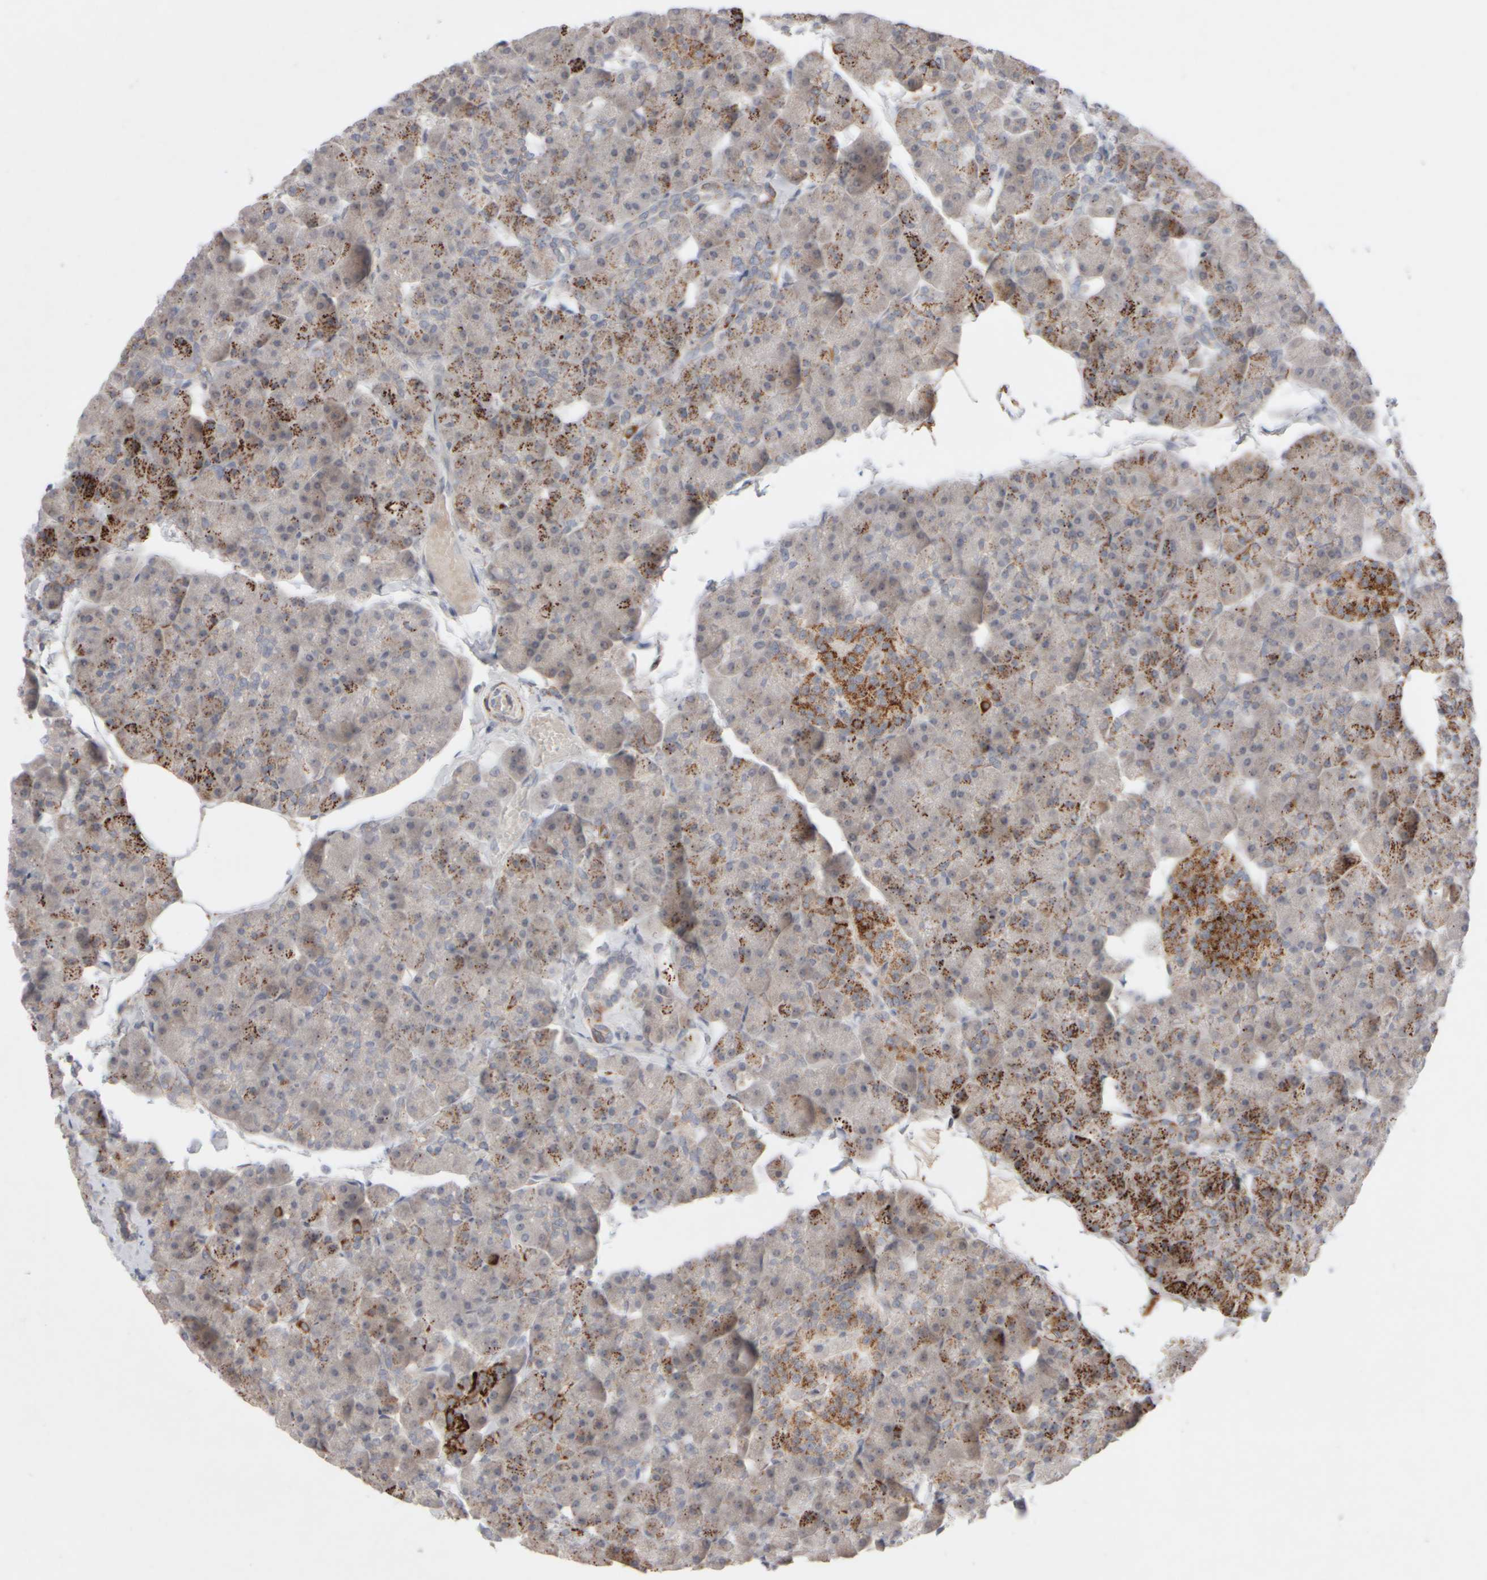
{"staining": {"intensity": "moderate", "quantity": ">75%", "location": "cytoplasmic/membranous"}, "tissue": "pancreas", "cell_type": "Exocrine glandular cells", "image_type": "normal", "snomed": [{"axis": "morphology", "description": "Normal tissue, NOS"}, {"axis": "topography", "description": "Pancreas"}], "caption": "Human pancreas stained with a brown dye displays moderate cytoplasmic/membranous positive expression in about >75% of exocrine glandular cells.", "gene": "CHADL", "patient": {"sex": "male", "age": 35}}